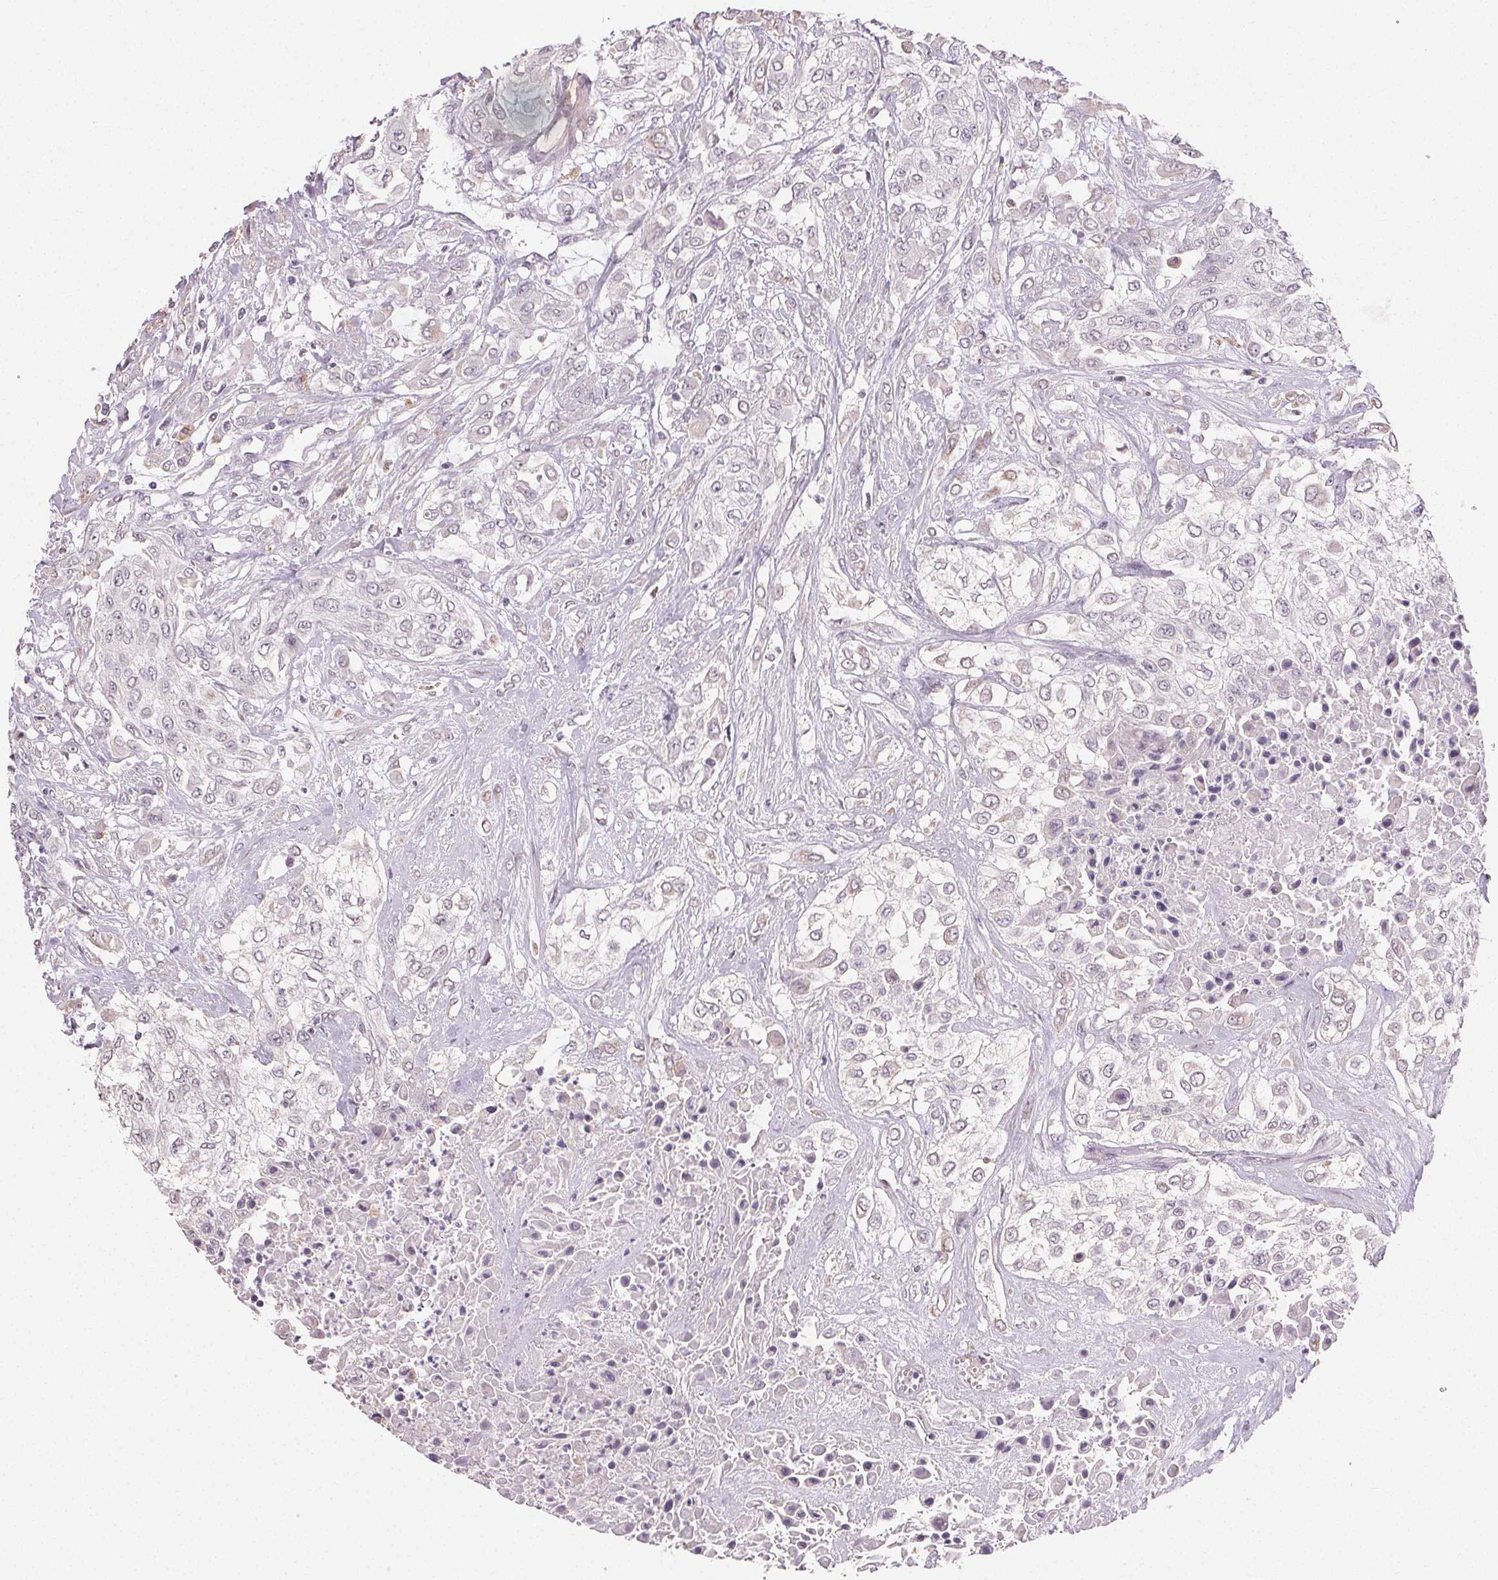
{"staining": {"intensity": "negative", "quantity": "none", "location": "none"}, "tissue": "urothelial cancer", "cell_type": "Tumor cells", "image_type": "cancer", "snomed": [{"axis": "morphology", "description": "Urothelial carcinoma, High grade"}, {"axis": "topography", "description": "Urinary bladder"}], "caption": "This is an immunohistochemistry micrograph of human urothelial cancer. There is no staining in tumor cells.", "gene": "TMEM174", "patient": {"sex": "male", "age": 57}}